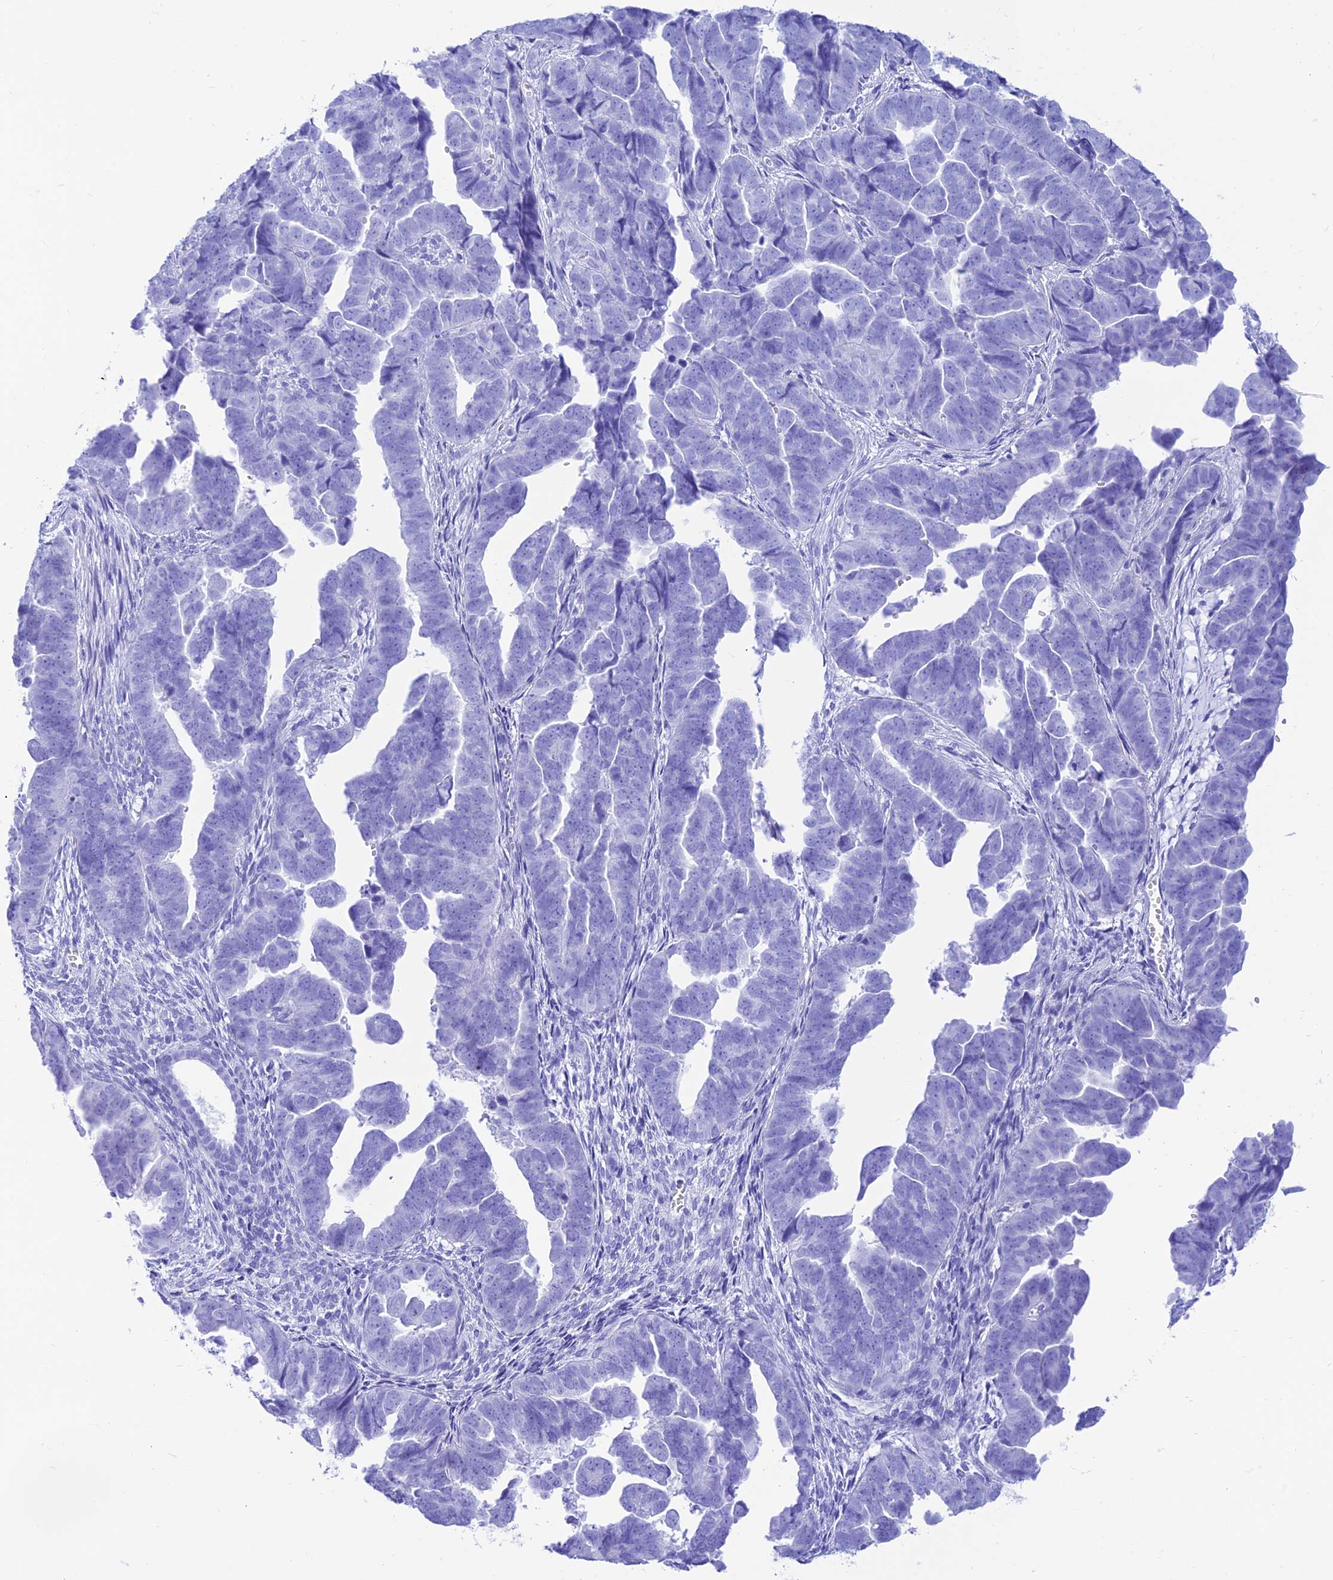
{"staining": {"intensity": "negative", "quantity": "none", "location": "none"}, "tissue": "endometrial cancer", "cell_type": "Tumor cells", "image_type": "cancer", "snomed": [{"axis": "morphology", "description": "Adenocarcinoma, NOS"}, {"axis": "topography", "description": "Endometrium"}], "caption": "Tumor cells show no significant protein expression in adenocarcinoma (endometrial).", "gene": "PRNP", "patient": {"sex": "female", "age": 75}}